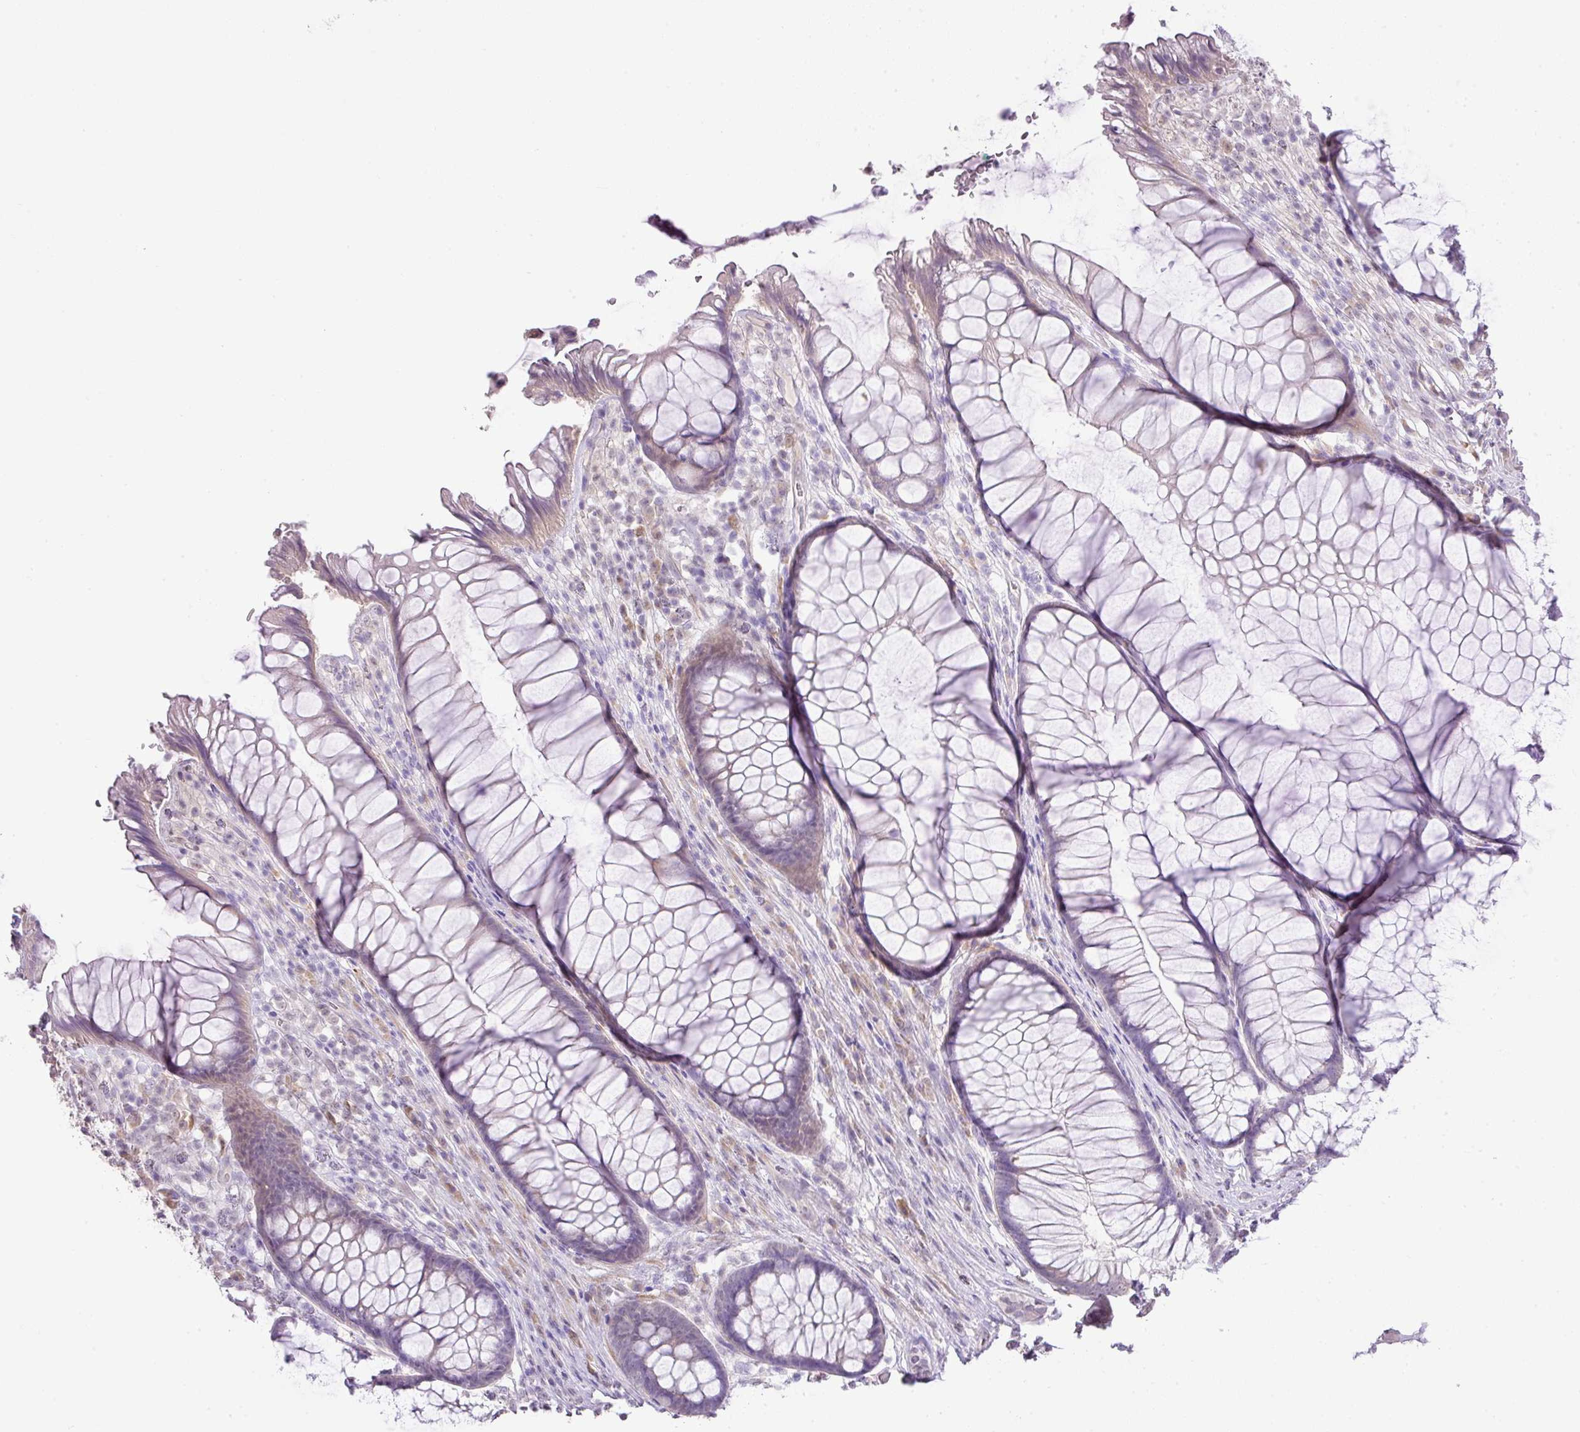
{"staining": {"intensity": "weak", "quantity": "<25%", "location": "cytoplasmic/membranous"}, "tissue": "rectum", "cell_type": "Glandular cells", "image_type": "normal", "snomed": [{"axis": "morphology", "description": "Normal tissue, NOS"}, {"axis": "topography", "description": "Smooth muscle"}, {"axis": "topography", "description": "Rectum"}], "caption": "Normal rectum was stained to show a protein in brown. There is no significant staining in glandular cells. The staining is performed using DAB brown chromogen with nuclei counter-stained in using hematoxylin.", "gene": "DIP2A", "patient": {"sex": "male", "age": 53}}